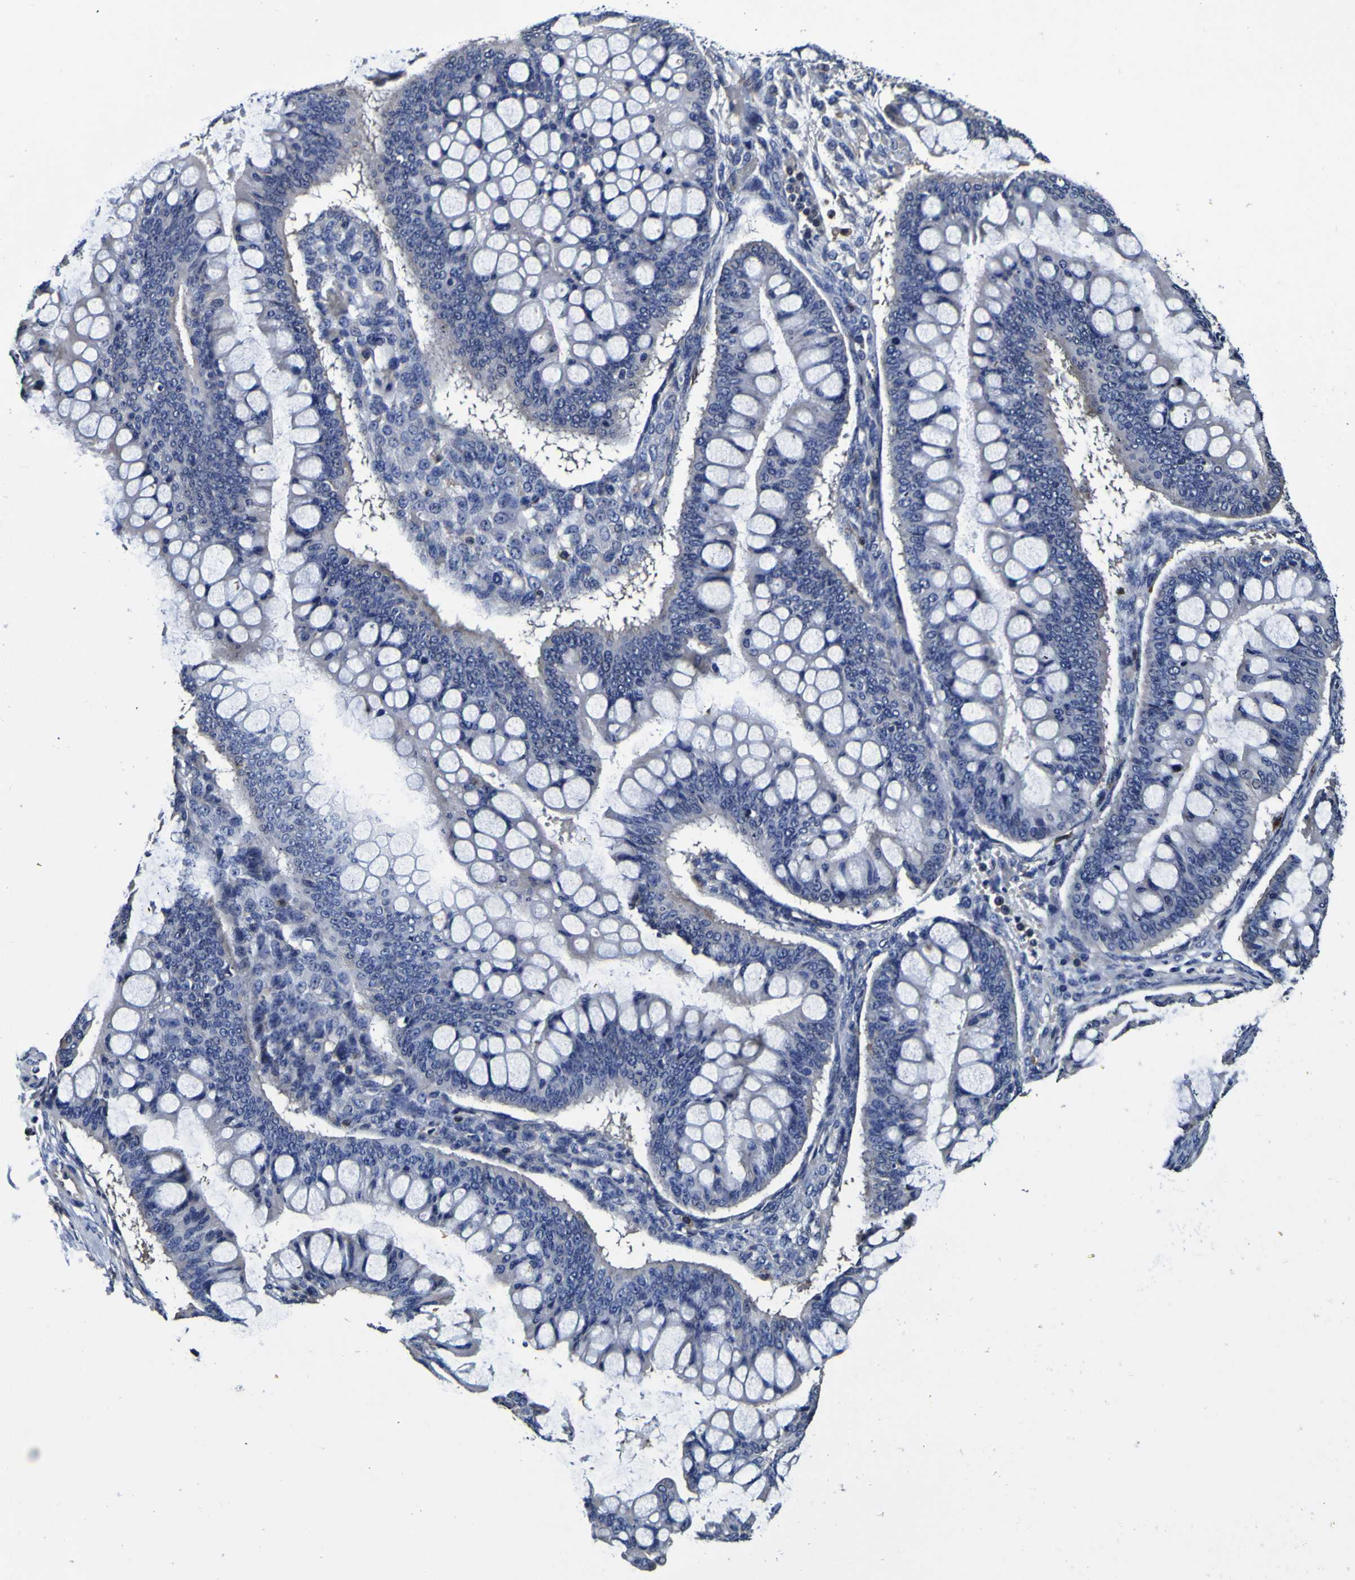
{"staining": {"intensity": "negative", "quantity": "none", "location": "none"}, "tissue": "ovarian cancer", "cell_type": "Tumor cells", "image_type": "cancer", "snomed": [{"axis": "morphology", "description": "Cystadenocarcinoma, mucinous, NOS"}, {"axis": "topography", "description": "Ovary"}], "caption": "Immunohistochemistry micrograph of neoplastic tissue: human ovarian cancer stained with DAB displays no significant protein positivity in tumor cells.", "gene": "GPX1", "patient": {"sex": "female", "age": 73}}